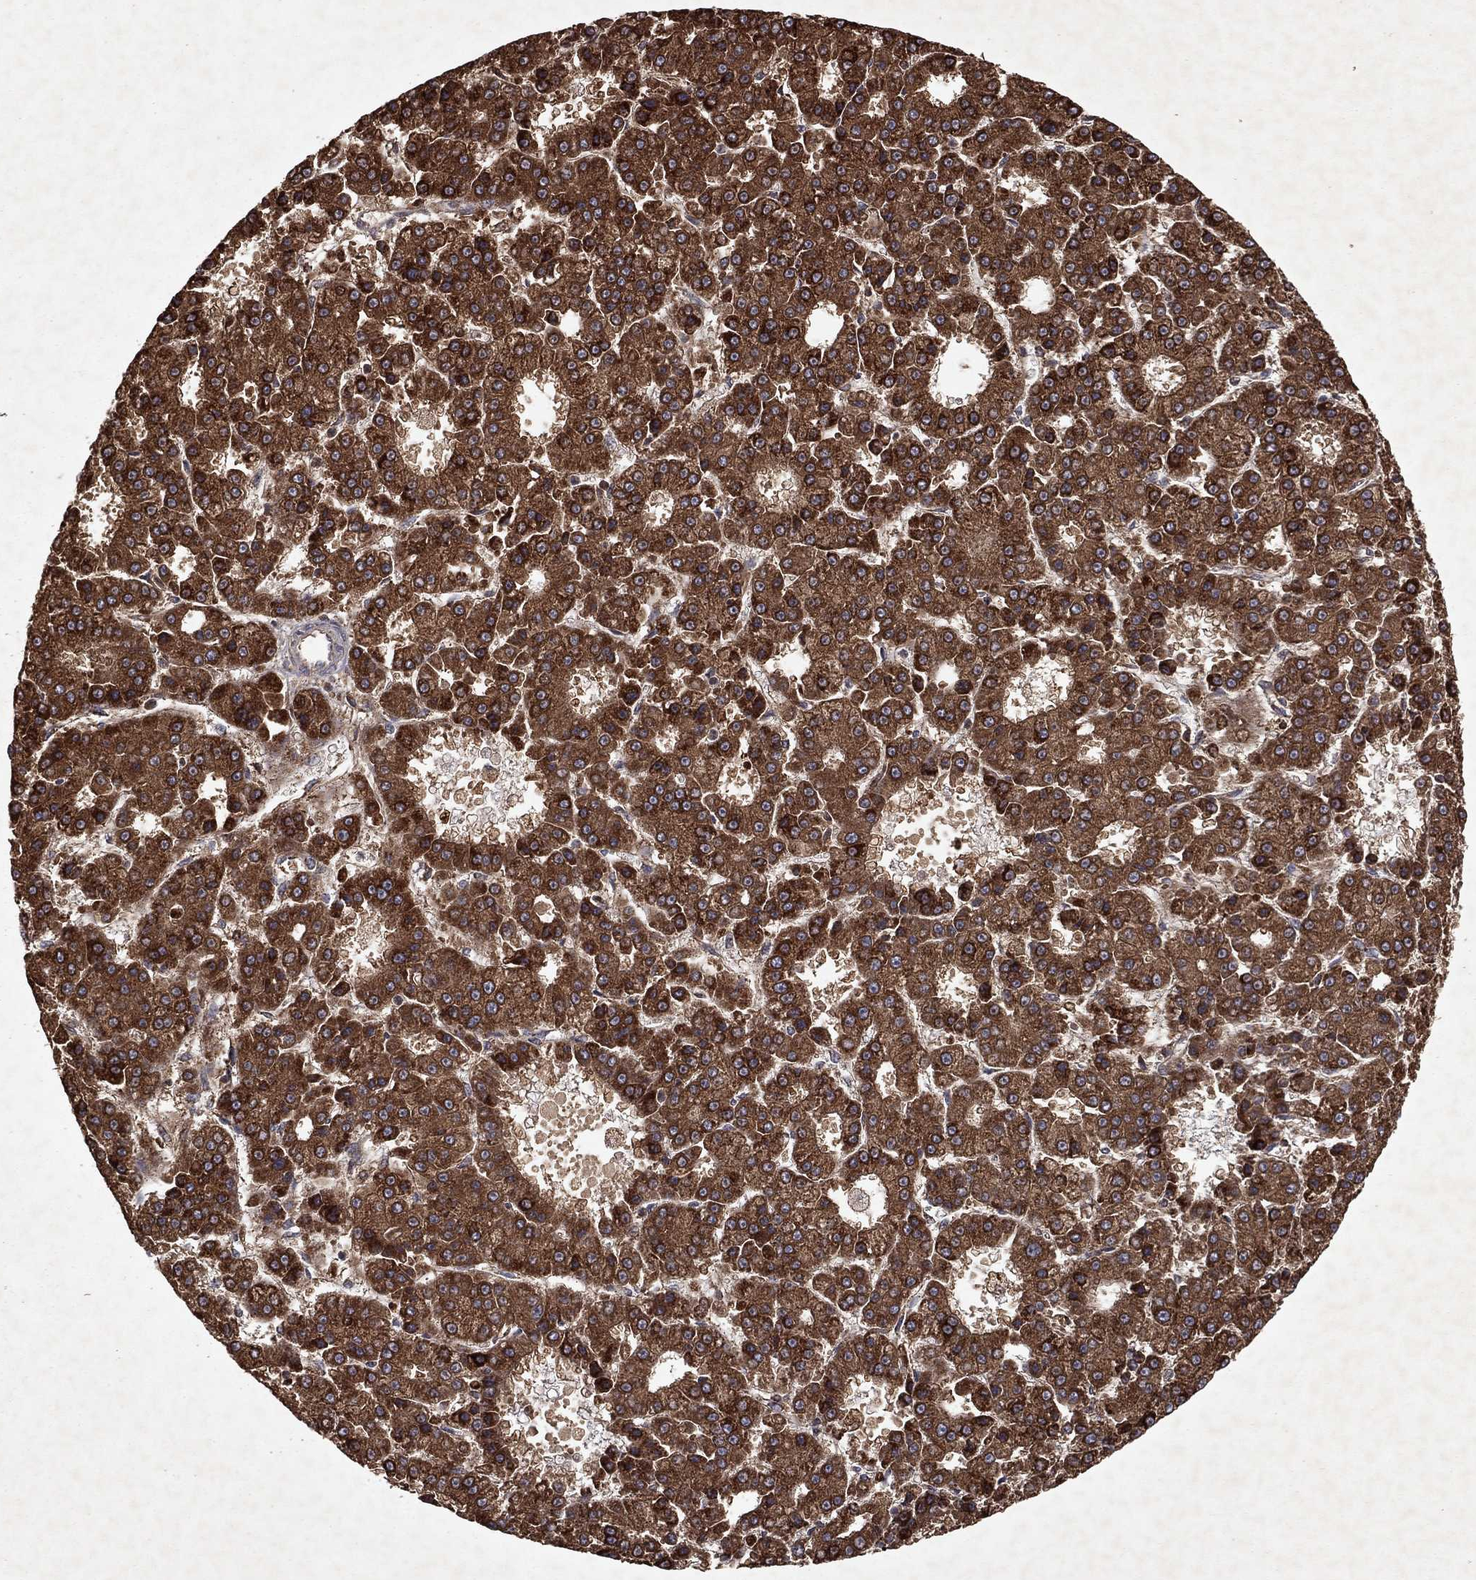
{"staining": {"intensity": "strong", "quantity": ">75%", "location": "cytoplasmic/membranous"}, "tissue": "liver cancer", "cell_type": "Tumor cells", "image_type": "cancer", "snomed": [{"axis": "morphology", "description": "Carcinoma, Hepatocellular, NOS"}, {"axis": "topography", "description": "Liver"}], "caption": "The image demonstrates immunohistochemical staining of liver cancer (hepatocellular carcinoma). There is strong cytoplasmic/membranous expression is identified in approximately >75% of tumor cells.", "gene": "PYROXD2", "patient": {"sex": "male", "age": 70}}